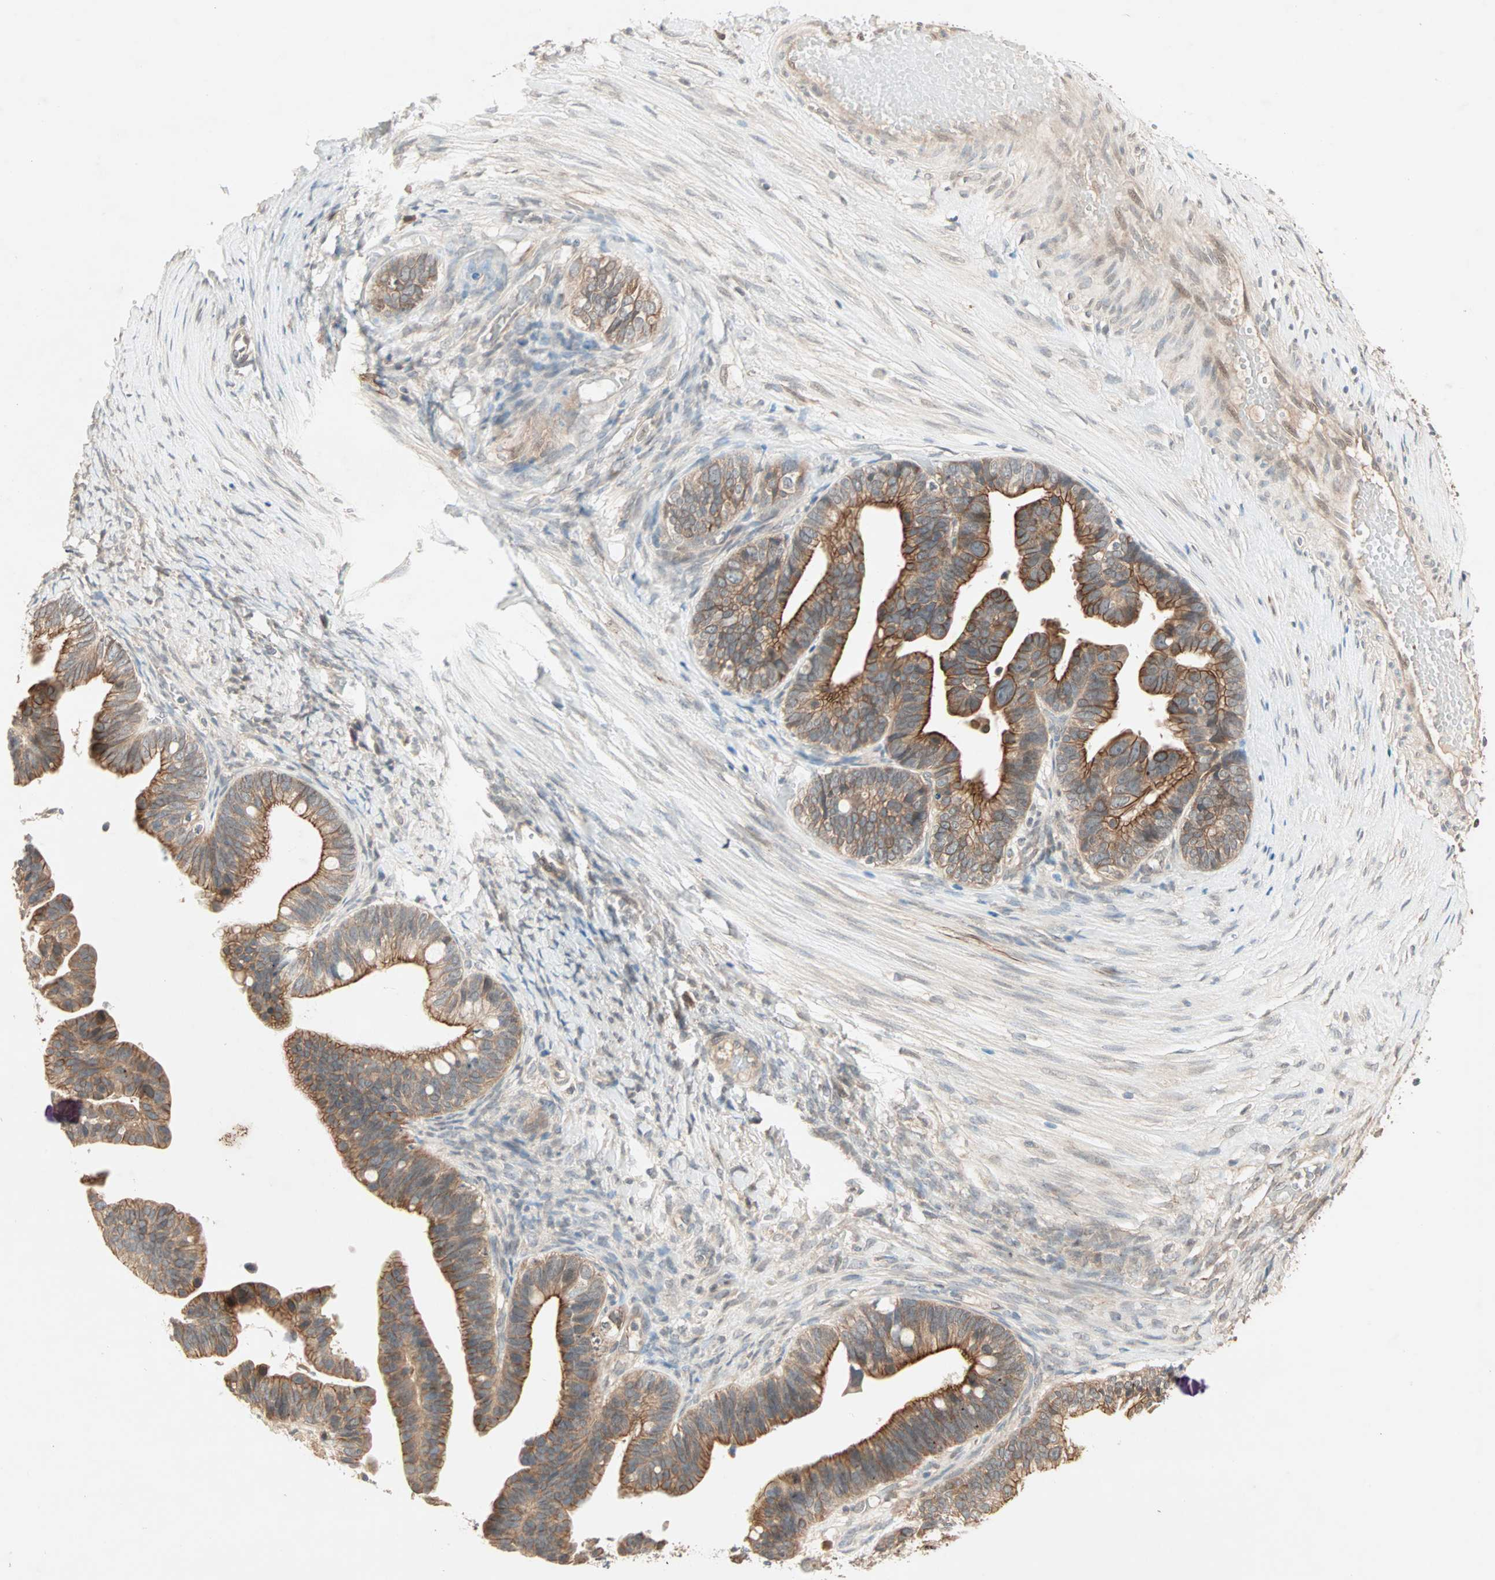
{"staining": {"intensity": "strong", "quantity": ">75%", "location": "cytoplasmic/membranous"}, "tissue": "ovarian cancer", "cell_type": "Tumor cells", "image_type": "cancer", "snomed": [{"axis": "morphology", "description": "Cystadenocarcinoma, serous, NOS"}, {"axis": "topography", "description": "Ovary"}], "caption": "Tumor cells reveal high levels of strong cytoplasmic/membranous staining in about >75% of cells in human ovarian cancer. Ihc stains the protein in brown and the nuclei are stained blue.", "gene": "TTF2", "patient": {"sex": "female", "age": 56}}